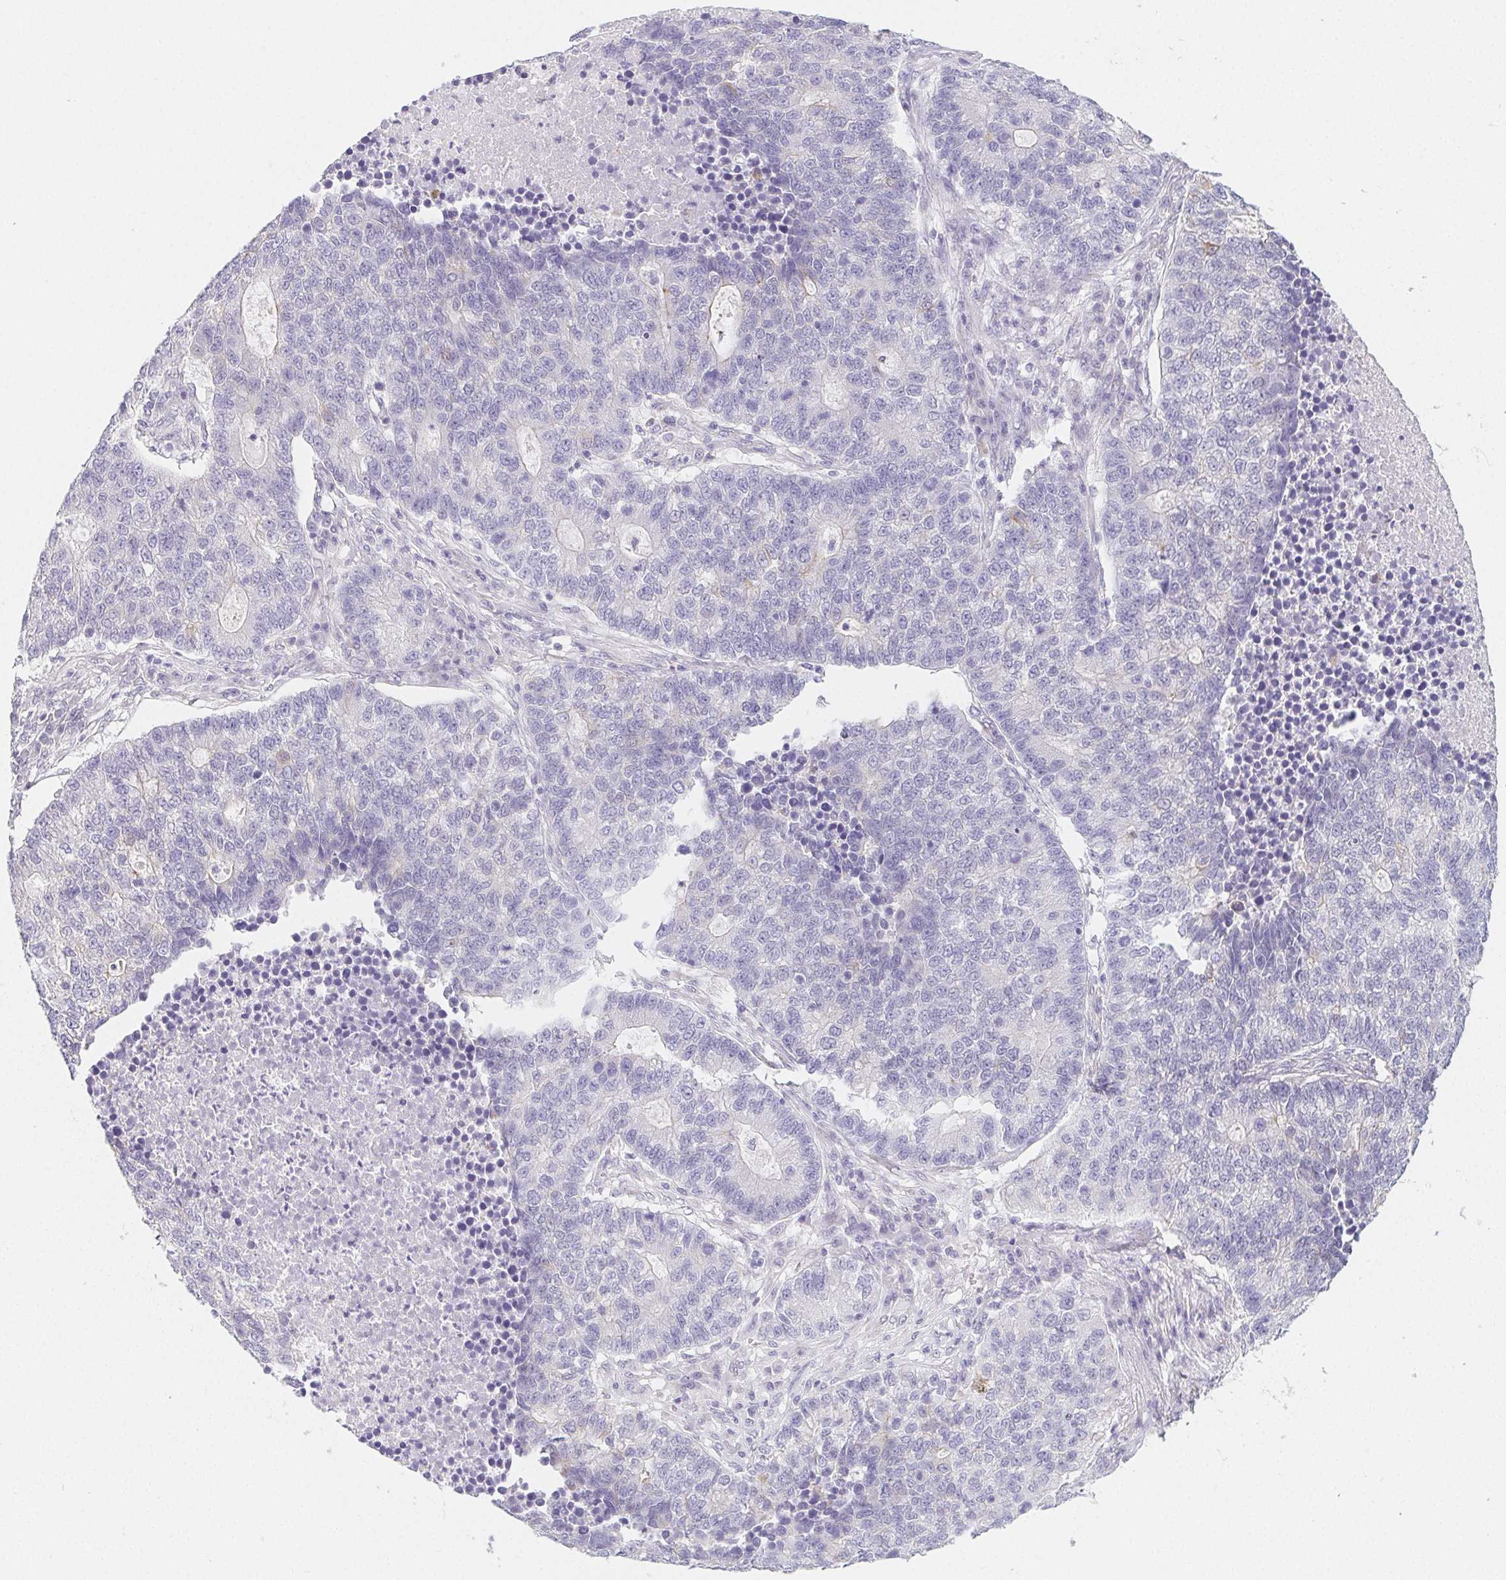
{"staining": {"intensity": "negative", "quantity": "none", "location": "none"}, "tissue": "lung cancer", "cell_type": "Tumor cells", "image_type": "cancer", "snomed": [{"axis": "morphology", "description": "Adenocarcinoma, NOS"}, {"axis": "topography", "description": "Lung"}], "caption": "Tumor cells are negative for brown protein staining in lung adenocarcinoma.", "gene": "ZBBX", "patient": {"sex": "male", "age": 57}}